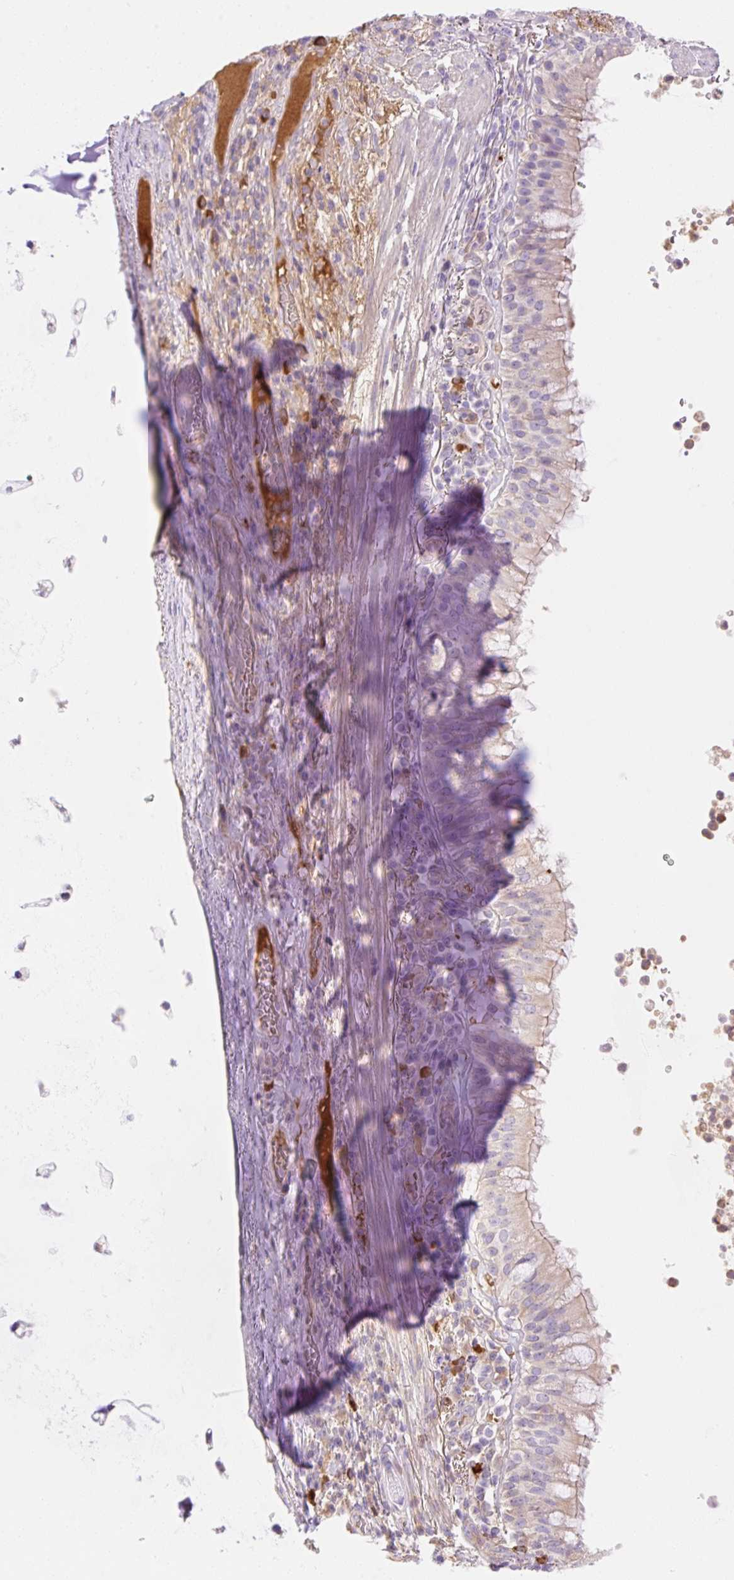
{"staining": {"intensity": "weak", "quantity": "<25%", "location": "cytoplasmic/membranous"}, "tissue": "bronchus", "cell_type": "Respiratory epithelial cells", "image_type": "normal", "snomed": [{"axis": "morphology", "description": "Normal tissue, NOS"}, {"axis": "topography", "description": "Cartilage tissue"}, {"axis": "topography", "description": "Bronchus"}], "caption": "IHC micrograph of benign bronchus: bronchus stained with DAB reveals no significant protein positivity in respiratory epithelial cells.", "gene": "DENND5A", "patient": {"sex": "male", "age": 56}}